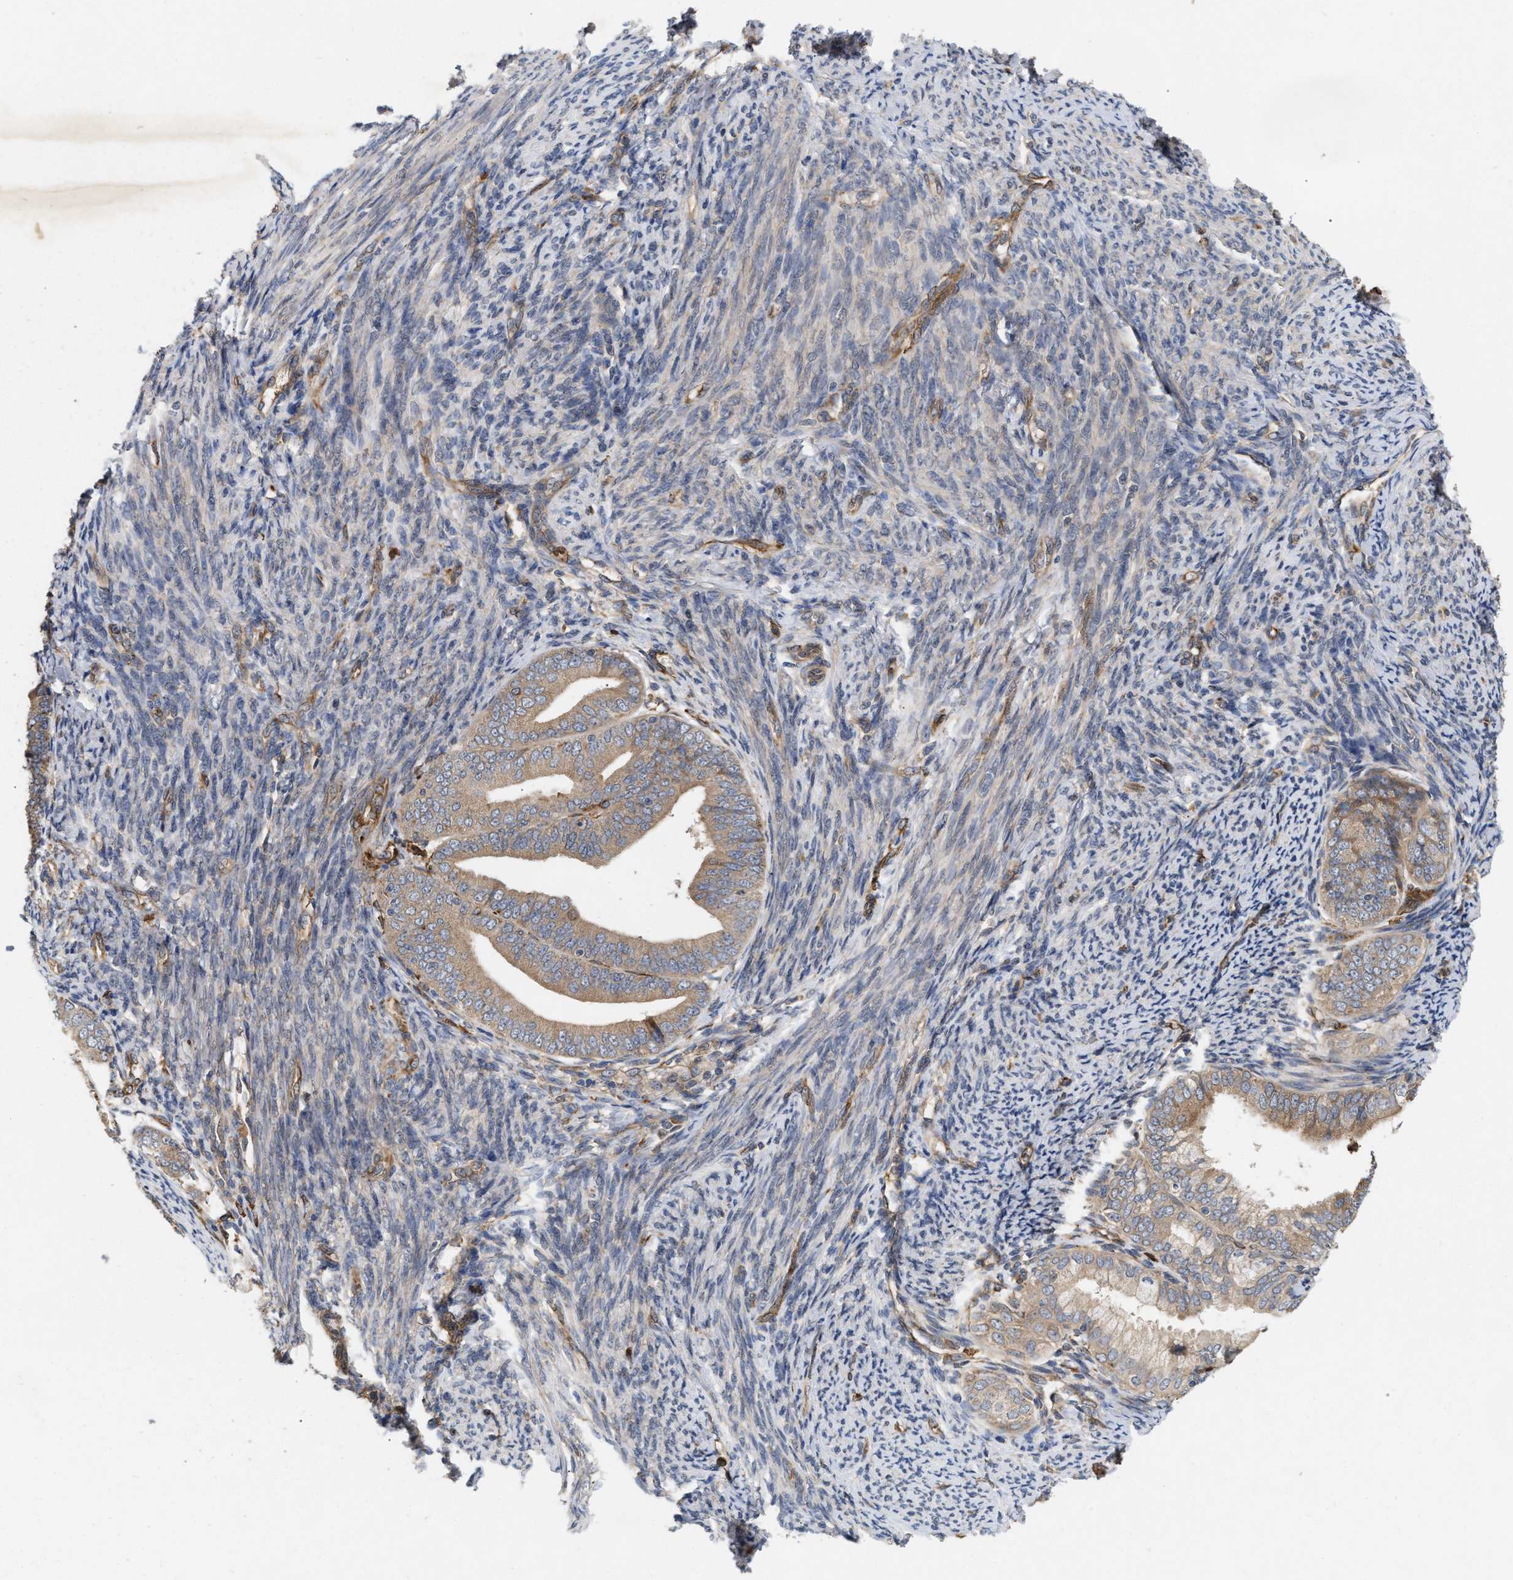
{"staining": {"intensity": "moderate", "quantity": ">75%", "location": "cytoplasmic/membranous"}, "tissue": "endometrial cancer", "cell_type": "Tumor cells", "image_type": "cancer", "snomed": [{"axis": "morphology", "description": "Adenocarcinoma, NOS"}, {"axis": "topography", "description": "Endometrium"}], "caption": "This image demonstrates endometrial adenocarcinoma stained with IHC to label a protein in brown. The cytoplasmic/membranous of tumor cells show moderate positivity for the protein. Nuclei are counter-stained blue.", "gene": "PLCD1", "patient": {"sex": "female", "age": 63}}